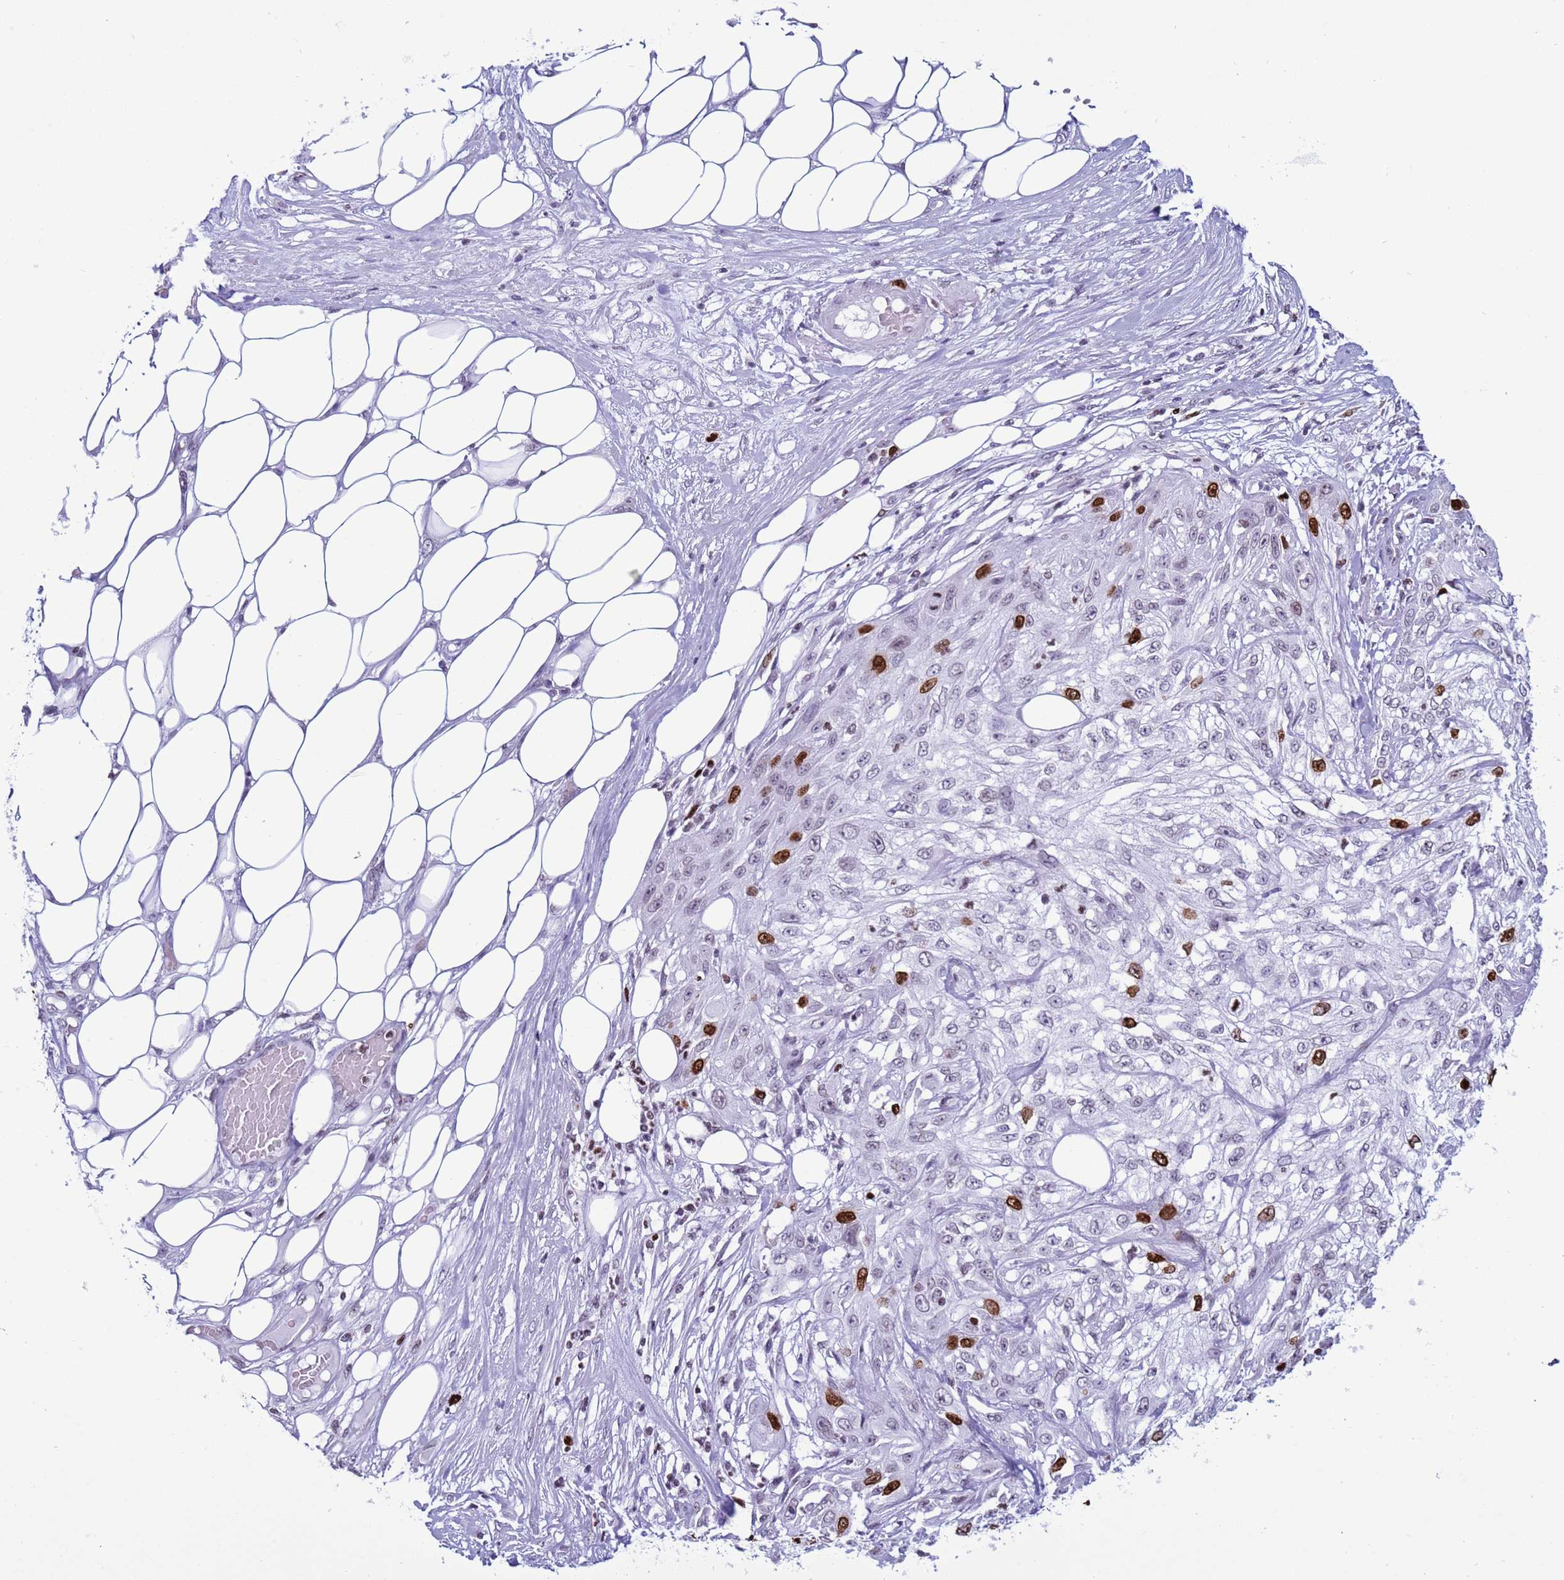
{"staining": {"intensity": "strong", "quantity": "<25%", "location": "nuclear"}, "tissue": "skin cancer", "cell_type": "Tumor cells", "image_type": "cancer", "snomed": [{"axis": "morphology", "description": "Squamous cell carcinoma, NOS"}, {"axis": "morphology", "description": "Squamous cell carcinoma, metastatic, NOS"}, {"axis": "topography", "description": "Skin"}, {"axis": "topography", "description": "Lymph node"}], "caption": "The micrograph exhibits staining of skin cancer, revealing strong nuclear protein expression (brown color) within tumor cells.", "gene": "H4C8", "patient": {"sex": "male", "age": 75}}